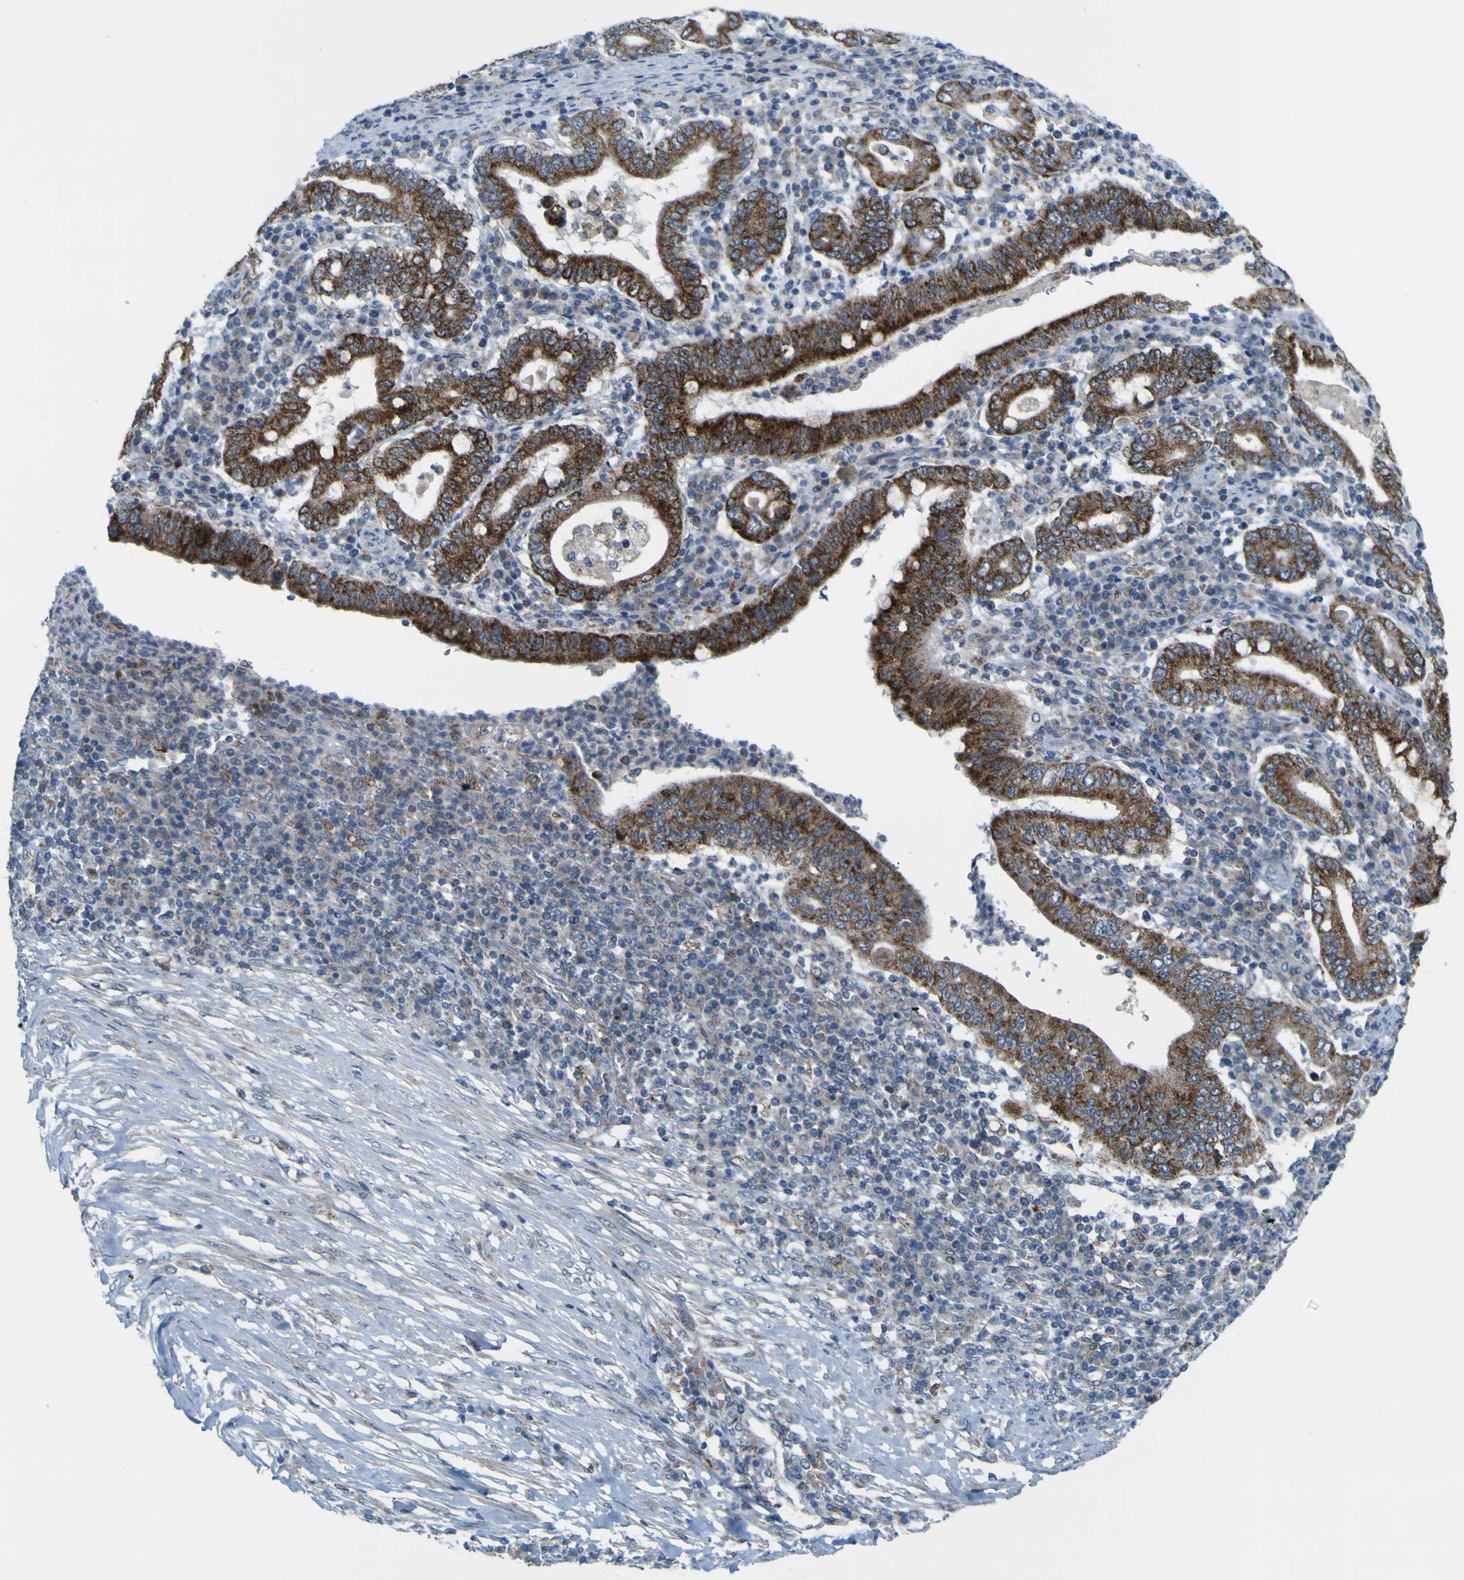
{"staining": {"intensity": "strong", "quantity": ">75%", "location": "cytoplasmic/membranous"}, "tissue": "stomach cancer", "cell_type": "Tumor cells", "image_type": "cancer", "snomed": [{"axis": "morphology", "description": "Normal tissue, NOS"}, {"axis": "morphology", "description": "Adenocarcinoma, NOS"}, {"axis": "topography", "description": "Esophagus"}, {"axis": "topography", "description": "Stomach, upper"}, {"axis": "topography", "description": "Peripheral nerve tissue"}], "caption": "High-magnification brightfield microscopy of stomach cancer (adenocarcinoma) stained with DAB (3,3'-diaminobenzidine) (brown) and counterstained with hematoxylin (blue). tumor cells exhibit strong cytoplasmic/membranous positivity is identified in approximately>75% of cells.", "gene": "ACBD5", "patient": {"sex": "male", "age": 62}}